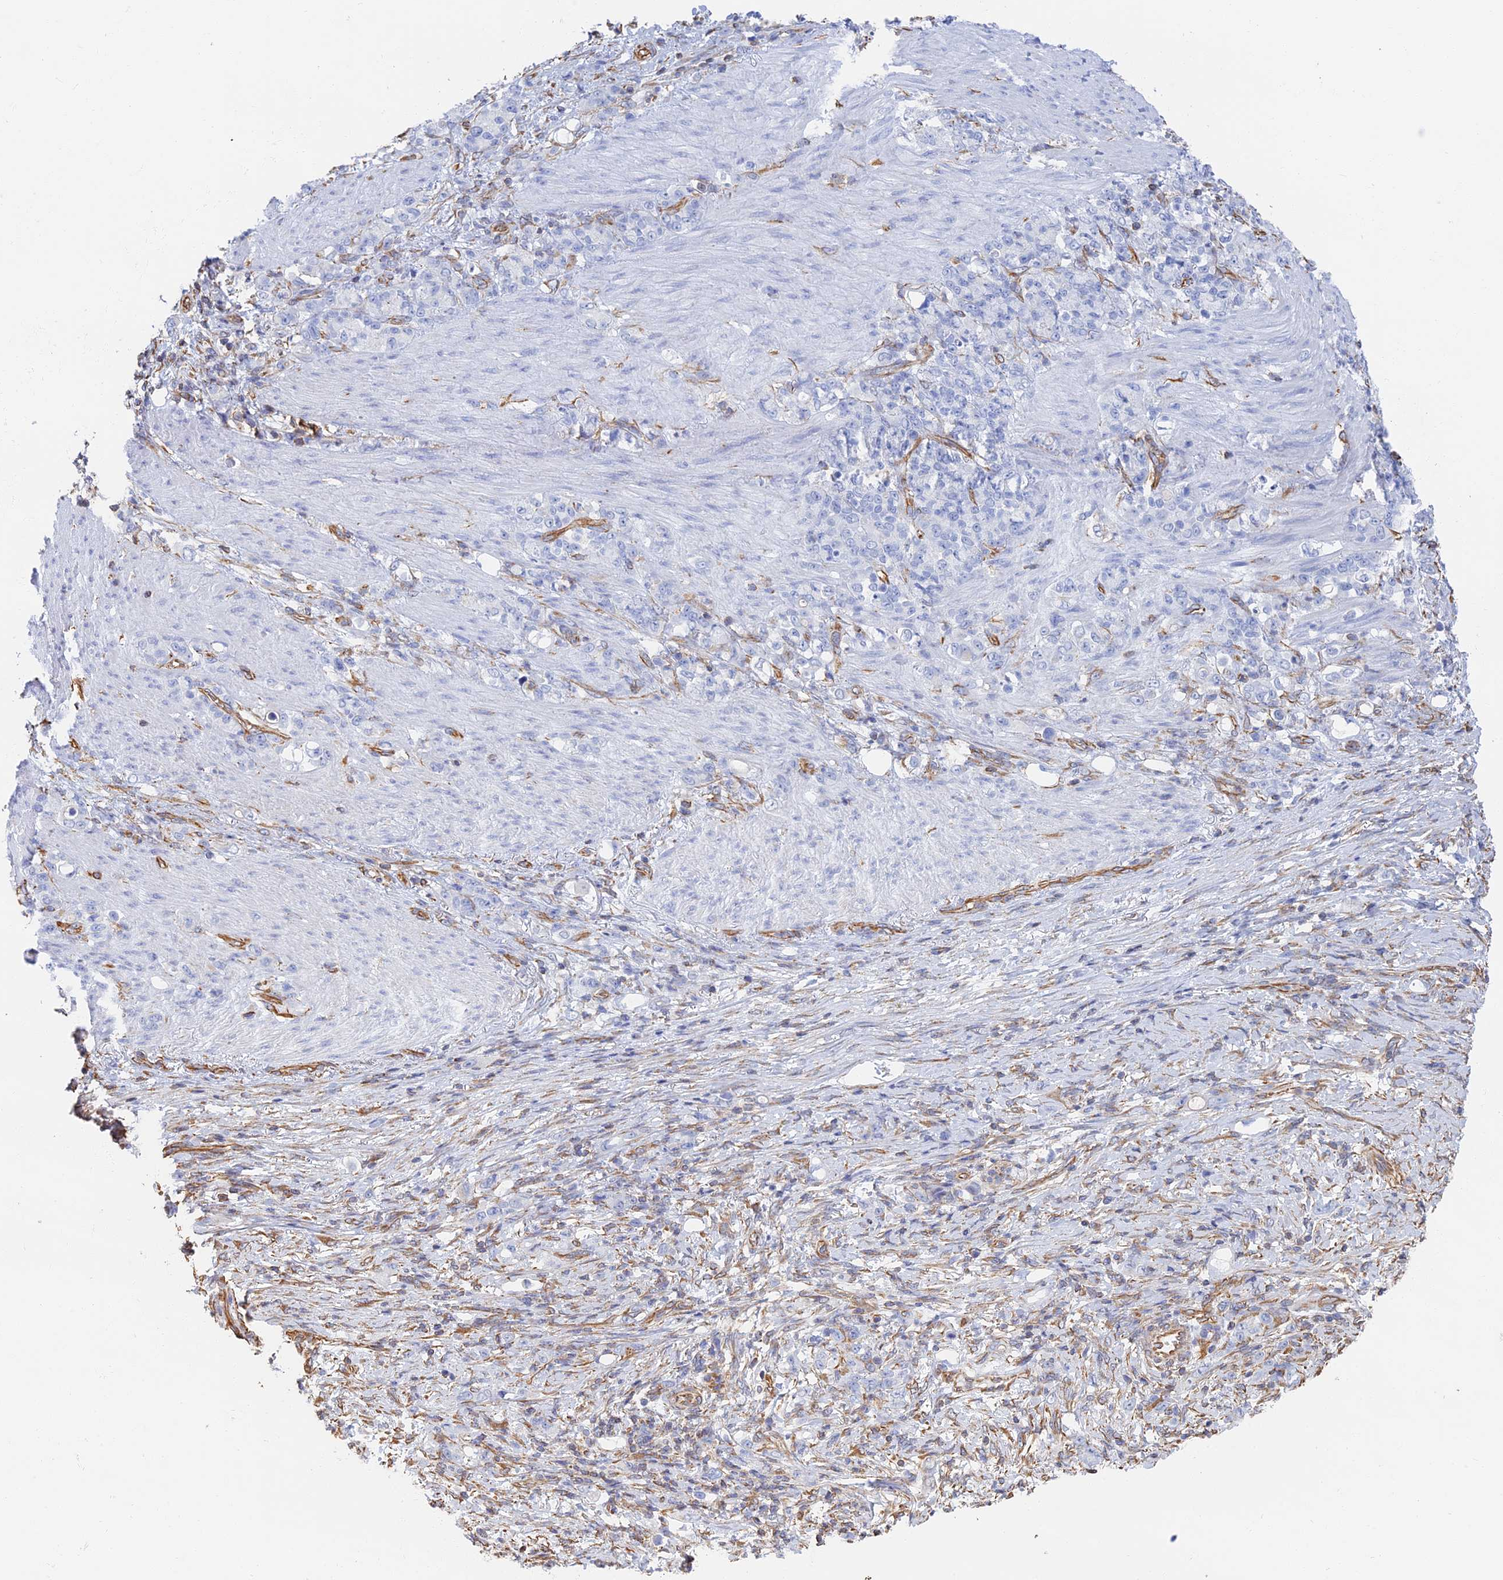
{"staining": {"intensity": "negative", "quantity": "none", "location": "none"}, "tissue": "stomach cancer", "cell_type": "Tumor cells", "image_type": "cancer", "snomed": [{"axis": "morphology", "description": "Adenocarcinoma, NOS"}, {"axis": "topography", "description": "Stomach"}], "caption": "Tumor cells are negative for brown protein staining in stomach adenocarcinoma. Brightfield microscopy of IHC stained with DAB (brown) and hematoxylin (blue), captured at high magnification.", "gene": "RMC1", "patient": {"sex": "female", "age": 79}}